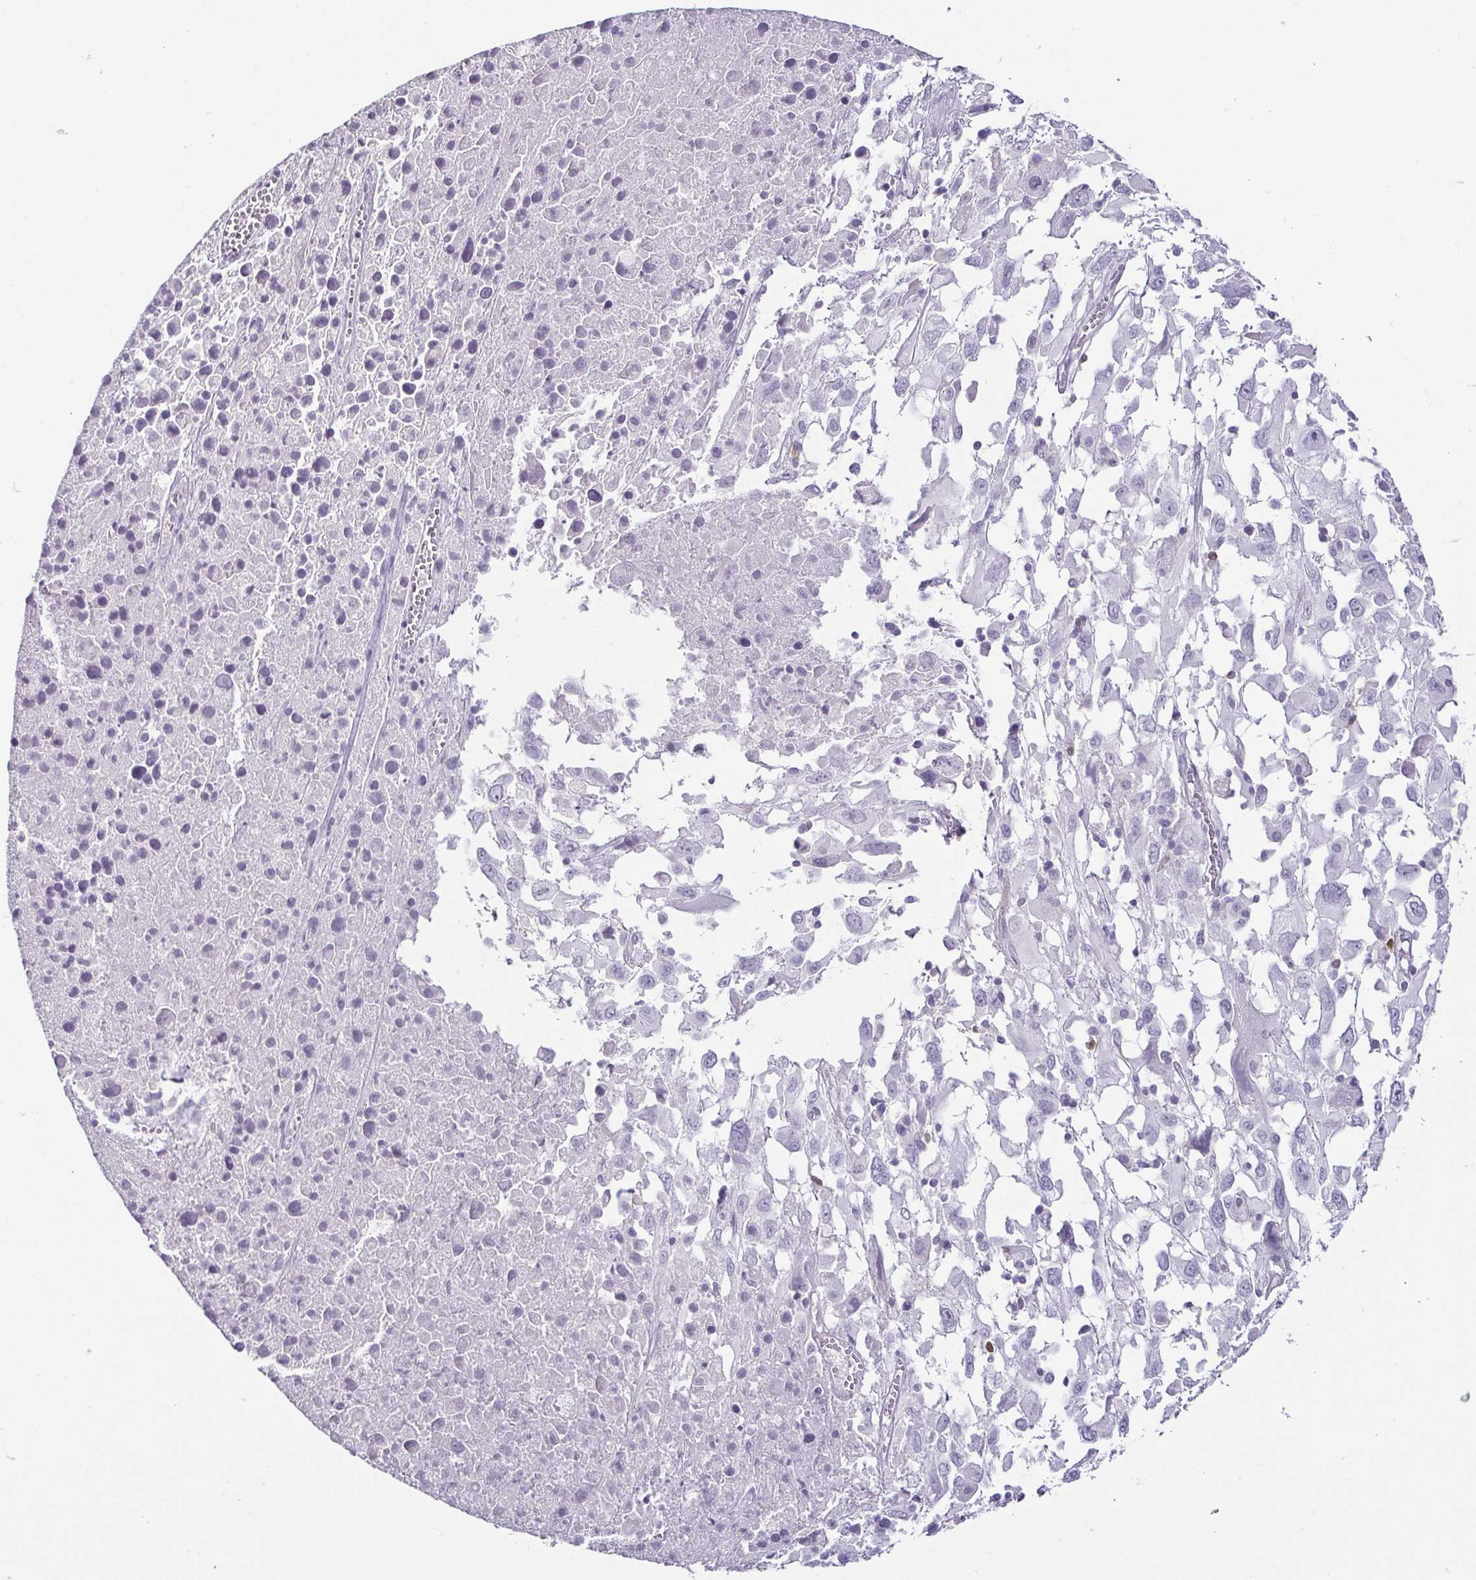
{"staining": {"intensity": "negative", "quantity": "none", "location": "none"}, "tissue": "melanoma", "cell_type": "Tumor cells", "image_type": "cancer", "snomed": [{"axis": "morphology", "description": "Malignant melanoma, Metastatic site"}, {"axis": "topography", "description": "Soft tissue"}], "caption": "Micrograph shows no significant protein staining in tumor cells of melanoma. The staining is performed using DAB brown chromogen with nuclei counter-stained in using hematoxylin.", "gene": "HOPX", "patient": {"sex": "male", "age": 50}}